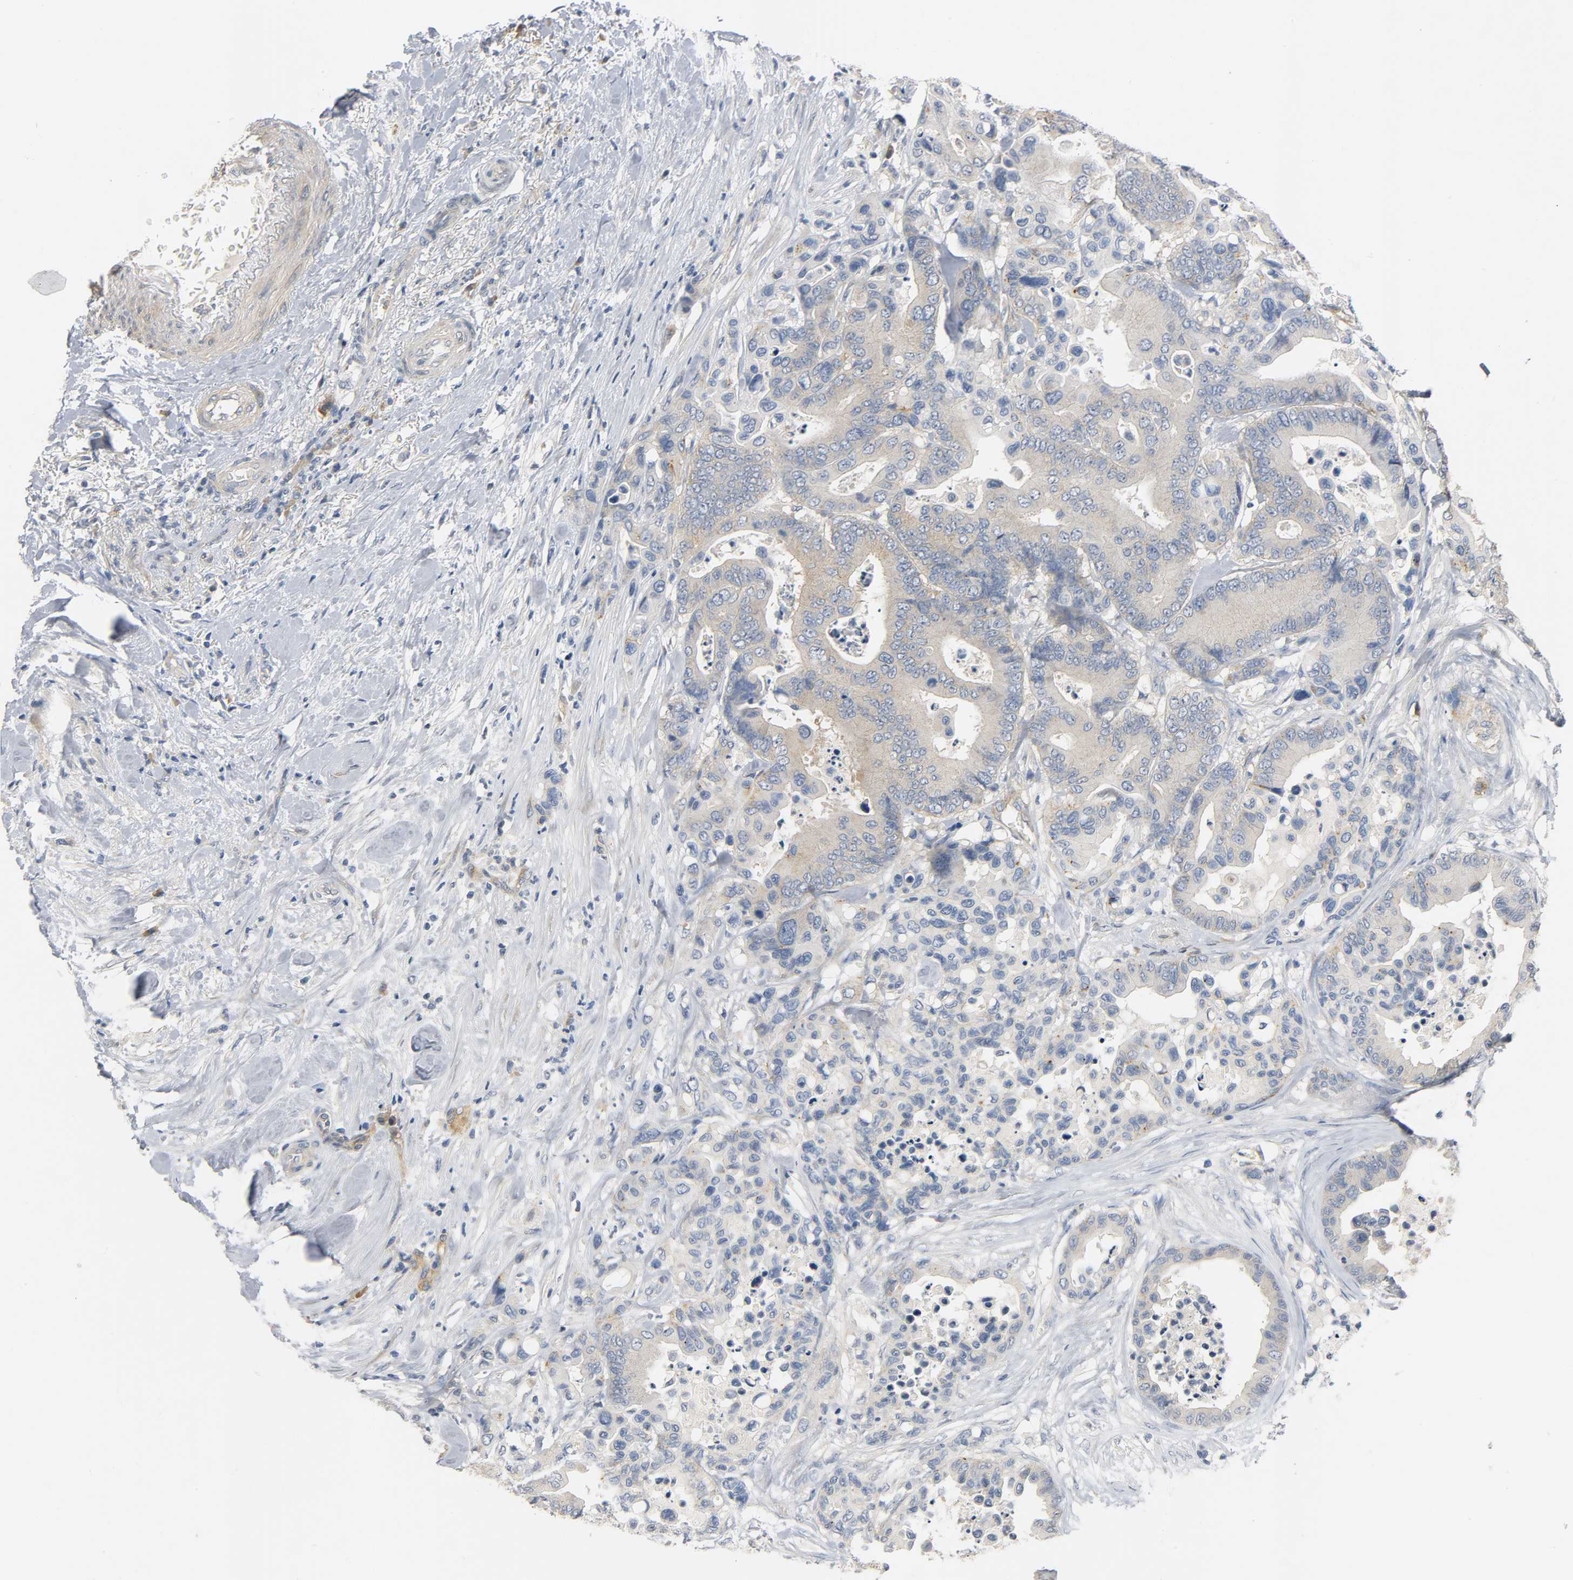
{"staining": {"intensity": "moderate", "quantity": "25%-75%", "location": "cytoplasmic/membranous"}, "tissue": "colorectal cancer", "cell_type": "Tumor cells", "image_type": "cancer", "snomed": [{"axis": "morphology", "description": "Adenocarcinoma, NOS"}, {"axis": "topography", "description": "Colon"}], "caption": "Colorectal adenocarcinoma tissue exhibits moderate cytoplasmic/membranous expression in approximately 25%-75% of tumor cells (DAB IHC, brown staining for protein, blue staining for nuclei).", "gene": "ARPC1A", "patient": {"sex": "male", "age": 82}}